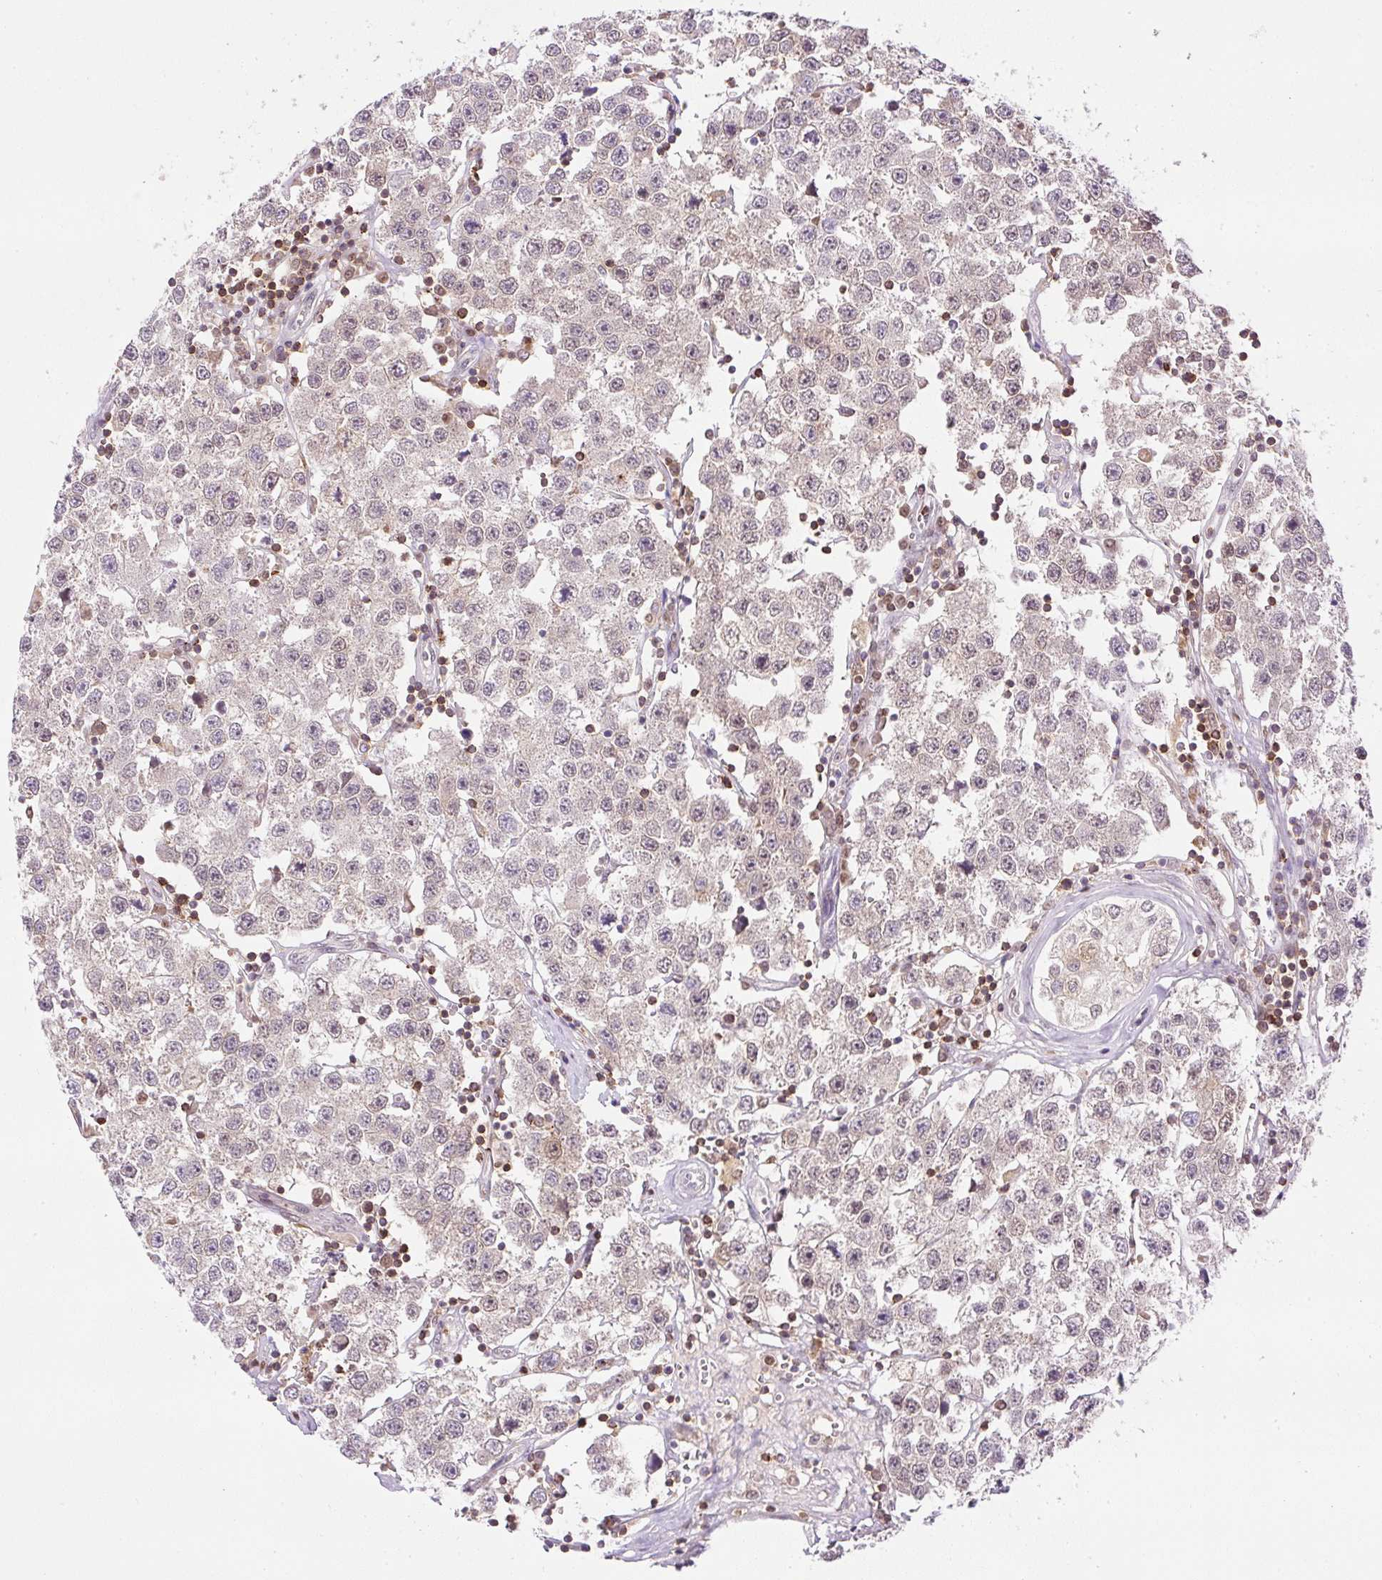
{"staining": {"intensity": "weak", "quantity": "<25%", "location": "cytoplasmic/membranous"}, "tissue": "testis cancer", "cell_type": "Tumor cells", "image_type": "cancer", "snomed": [{"axis": "morphology", "description": "Seminoma, NOS"}, {"axis": "topography", "description": "Testis"}], "caption": "This is a photomicrograph of immunohistochemistry staining of testis seminoma, which shows no expression in tumor cells.", "gene": "CARD11", "patient": {"sex": "male", "age": 34}}